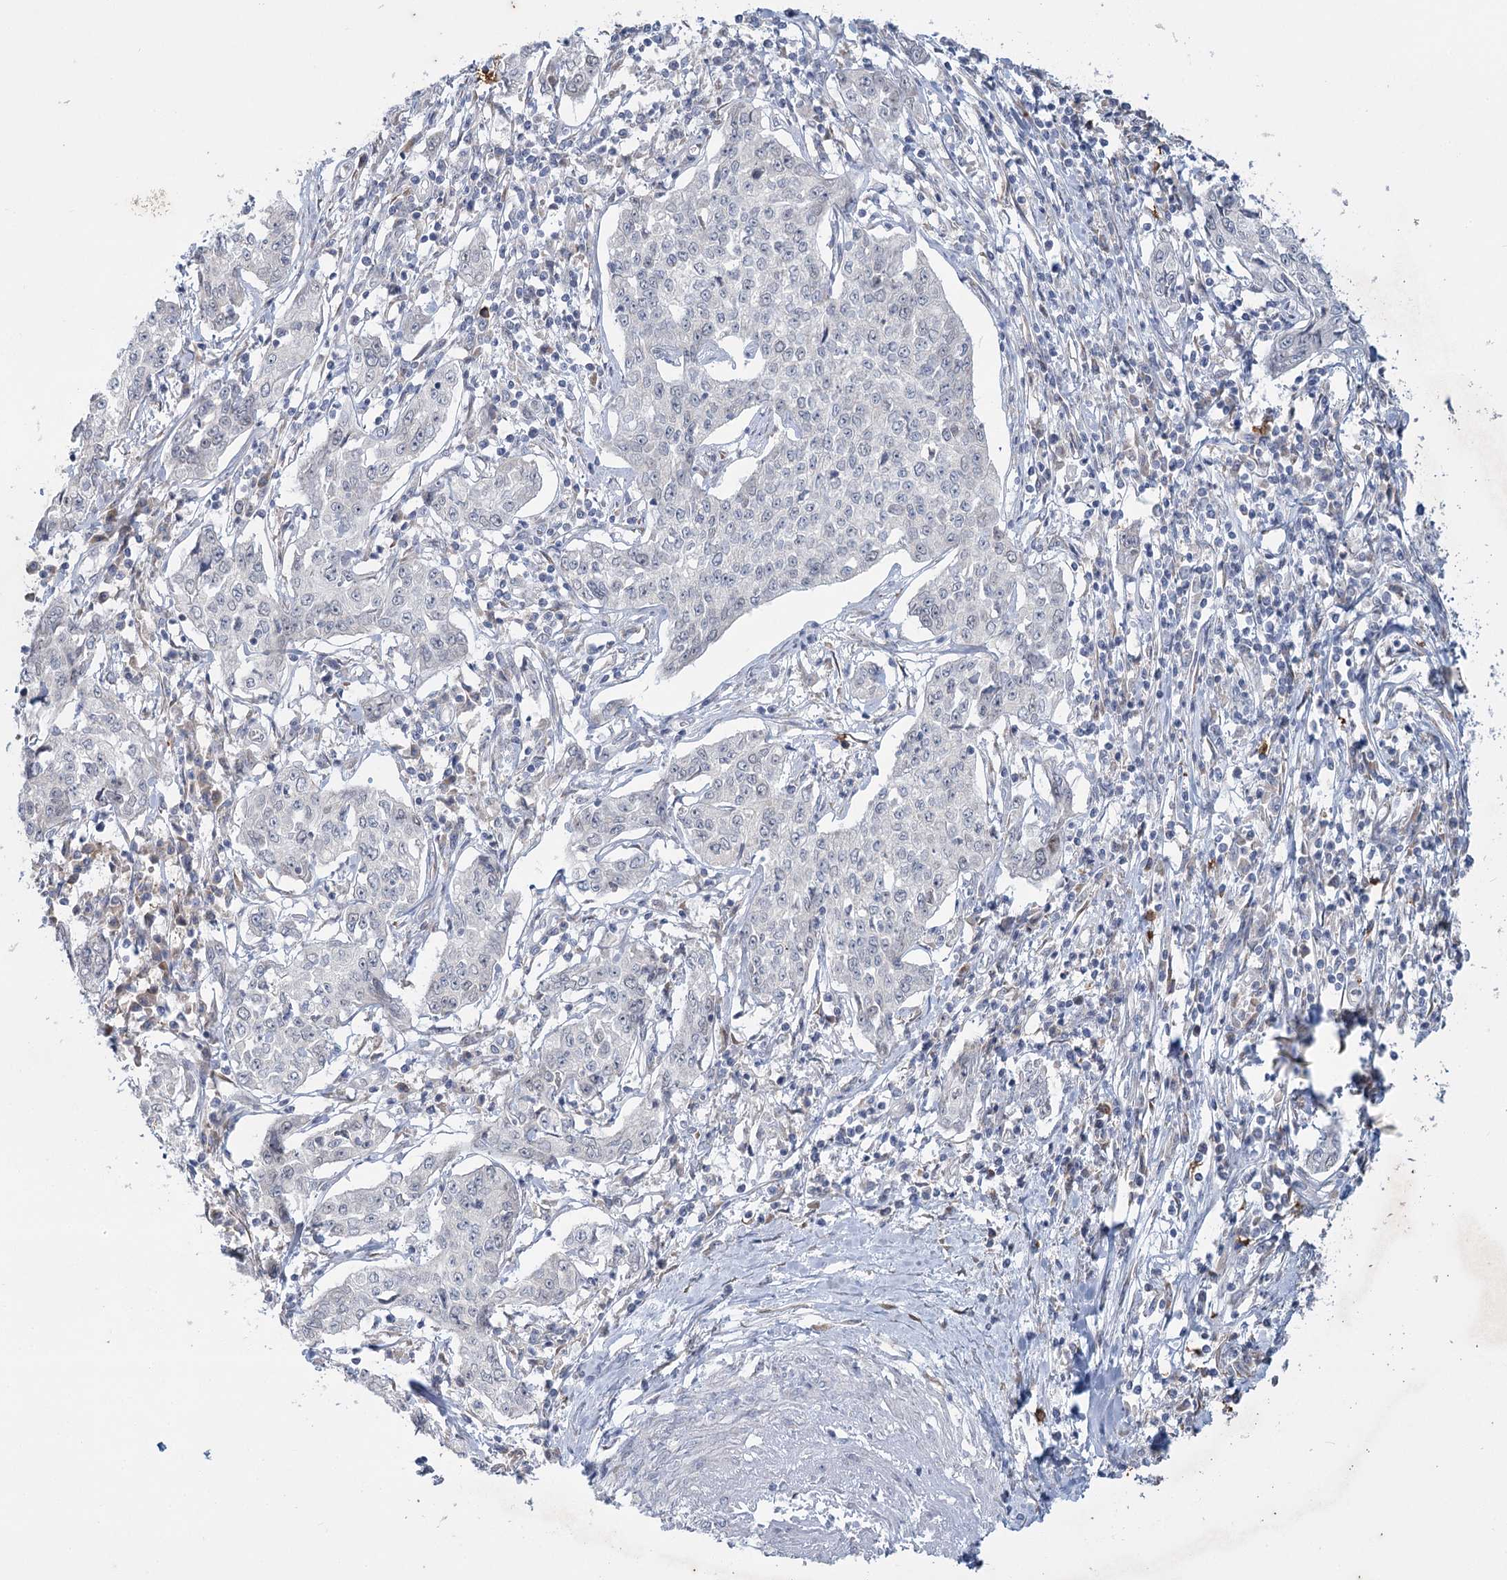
{"staining": {"intensity": "negative", "quantity": "none", "location": "none"}, "tissue": "cervical cancer", "cell_type": "Tumor cells", "image_type": "cancer", "snomed": [{"axis": "morphology", "description": "Squamous cell carcinoma, NOS"}, {"axis": "topography", "description": "Cervix"}], "caption": "Squamous cell carcinoma (cervical) was stained to show a protein in brown. There is no significant staining in tumor cells.", "gene": "PLA2G12A", "patient": {"sex": "female", "age": 35}}